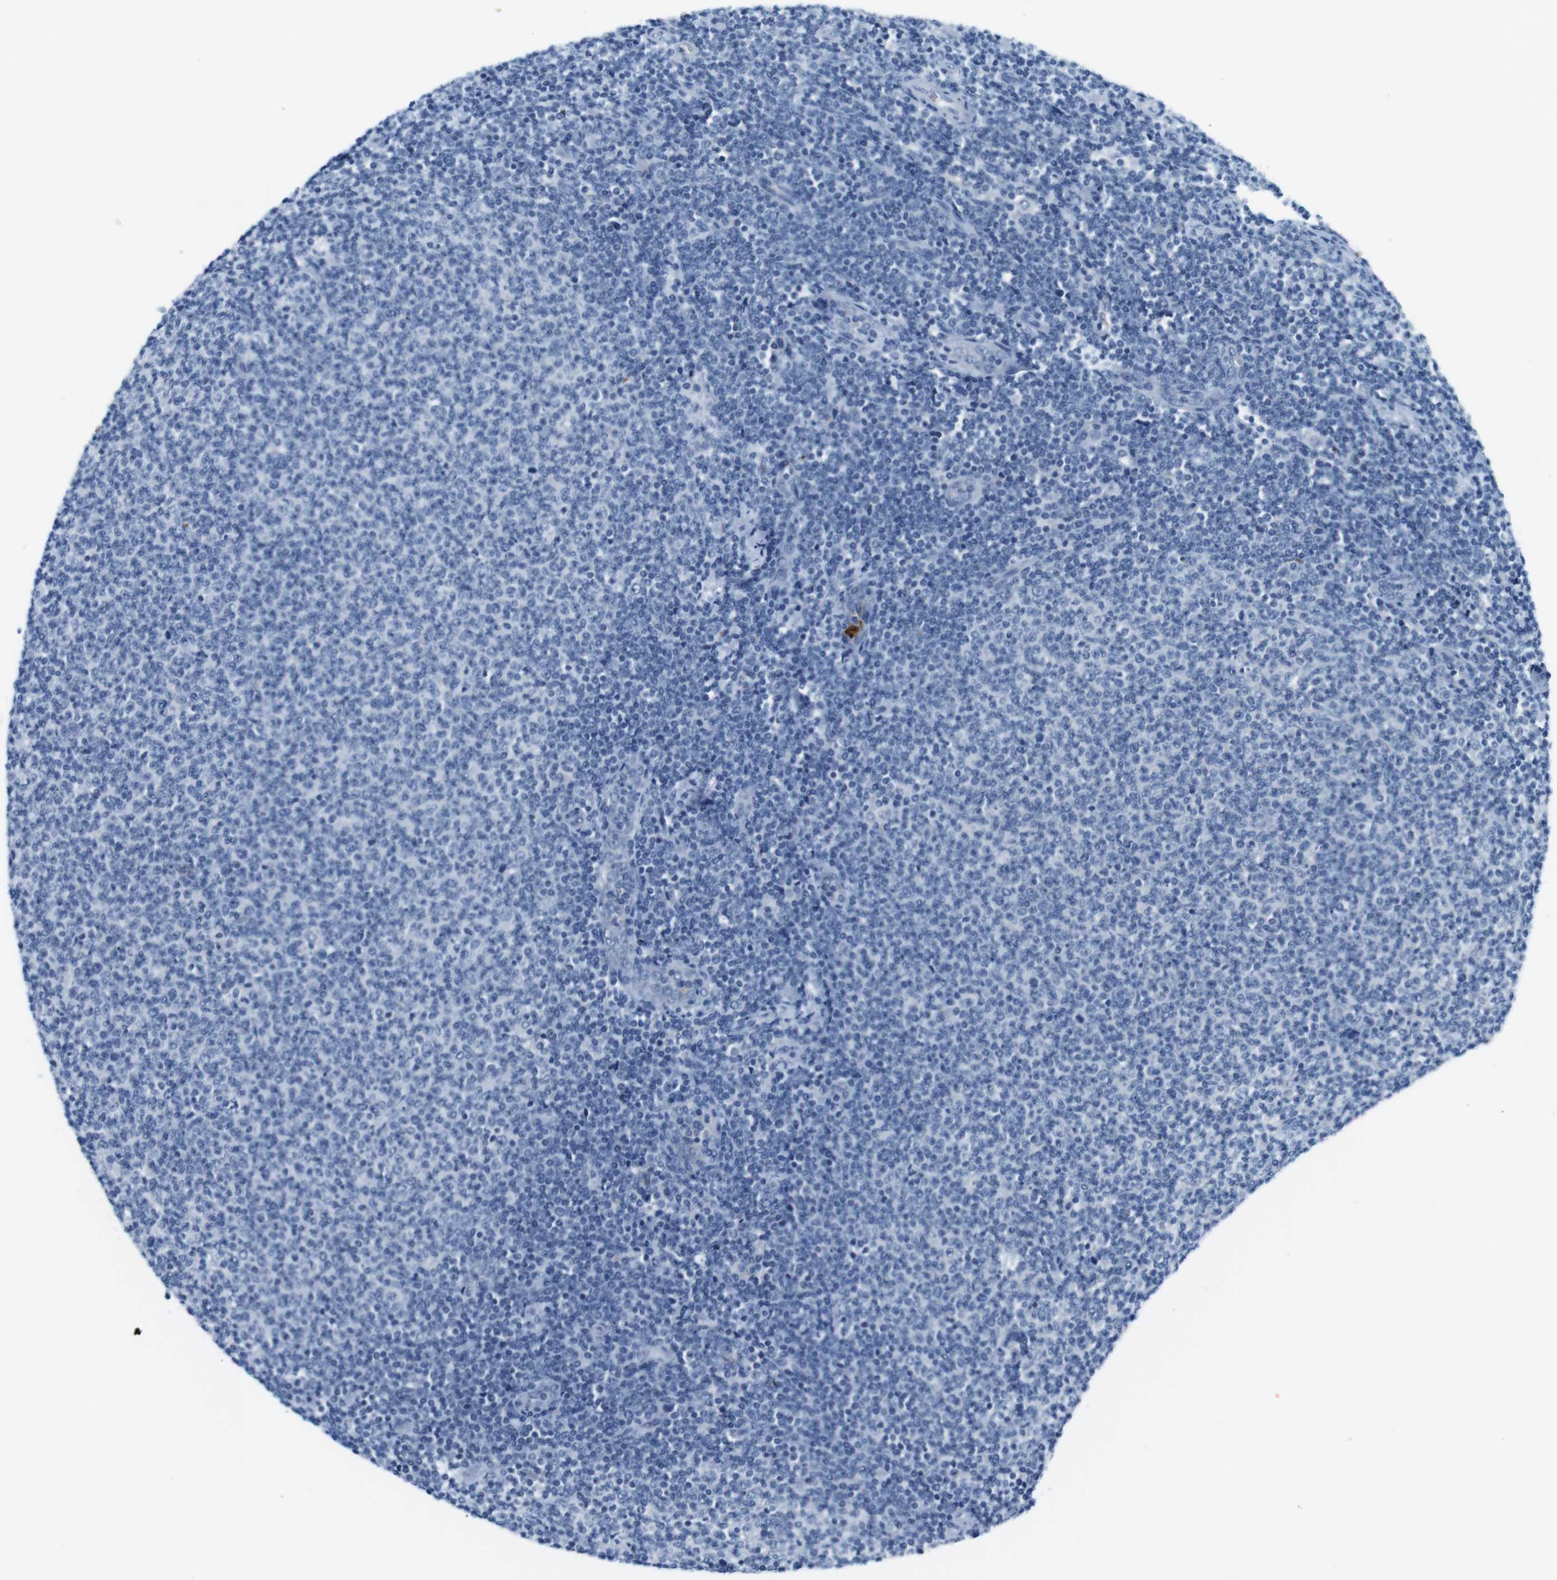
{"staining": {"intensity": "negative", "quantity": "none", "location": "none"}, "tissue": "lymphoma", "cell_type": "Tumor cells", "image_type": "cancer", "snomed": [{"axis": "morphology", "description": "Malignant lymphoma, non-Hodgkin's type, Low grade"}, {"axis": "topography", "description": "Lymph node"}], "caption": "A high-resolution micrograph shows immunohistochemistry staining of low-grade malignant lymphoma, non-Hodgkin's type, which reveals no significant positivity in tumor cells.", "gene": "TFAP2C", "patient": {"sex": "male", "age": 66}}